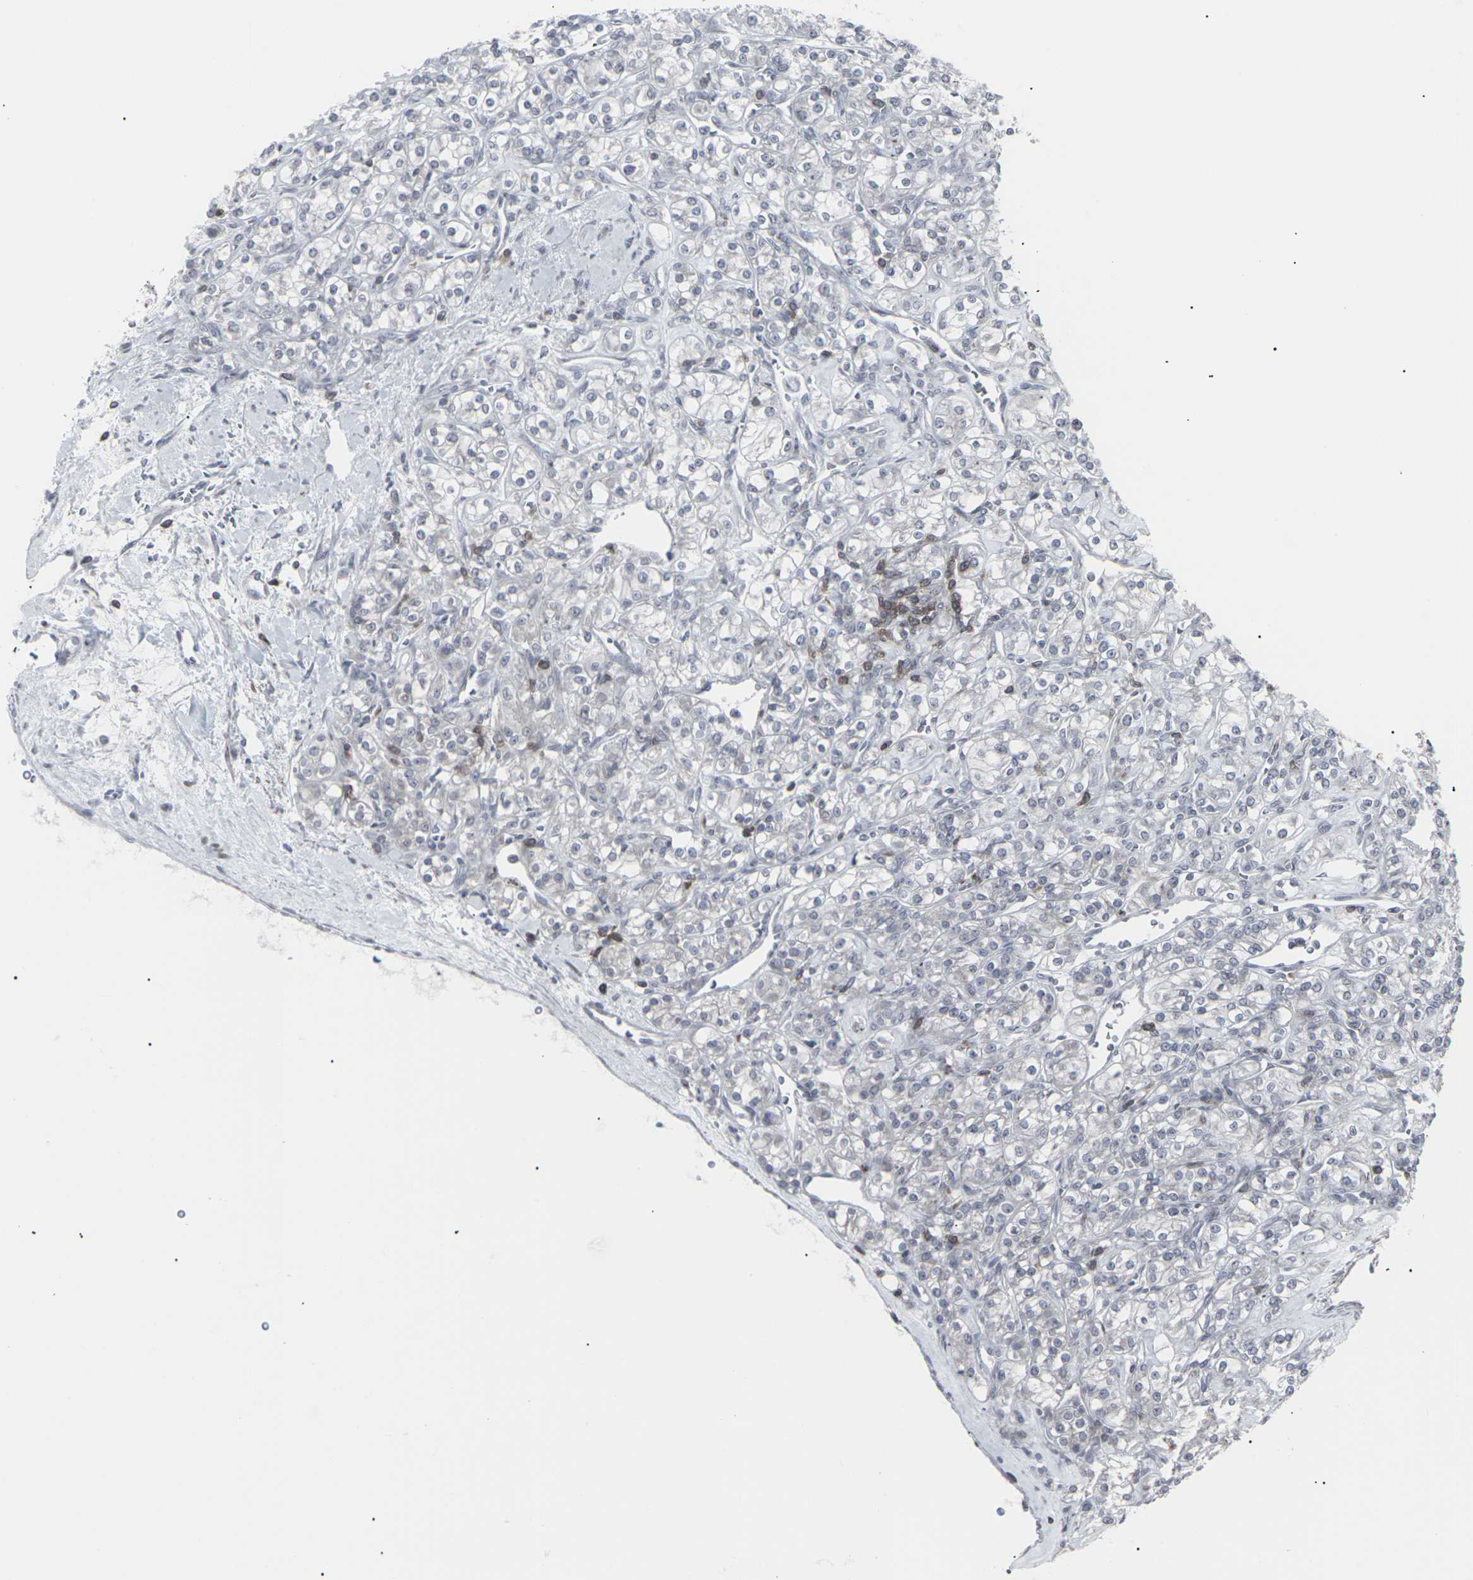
{"staining": {"intensity": "negative", "quantity": "none", "location": "none"}, "tissue": "renal cancer", "cell_type": "Tumor cells", "image_type": "cancer", "snomed": [{"axis": "morphology", "description": "Adenocarcinoma, NOS"}, {"axis": "topography", "description": "Kidney"}], "caption": "An immunohistochemistry (IHC) micrograph of renal cancer is shown. There is no staining in tumor cells of renal cancer.", "gene": "APOBEC2", "patient": {"sex": "male", "age": 77}}